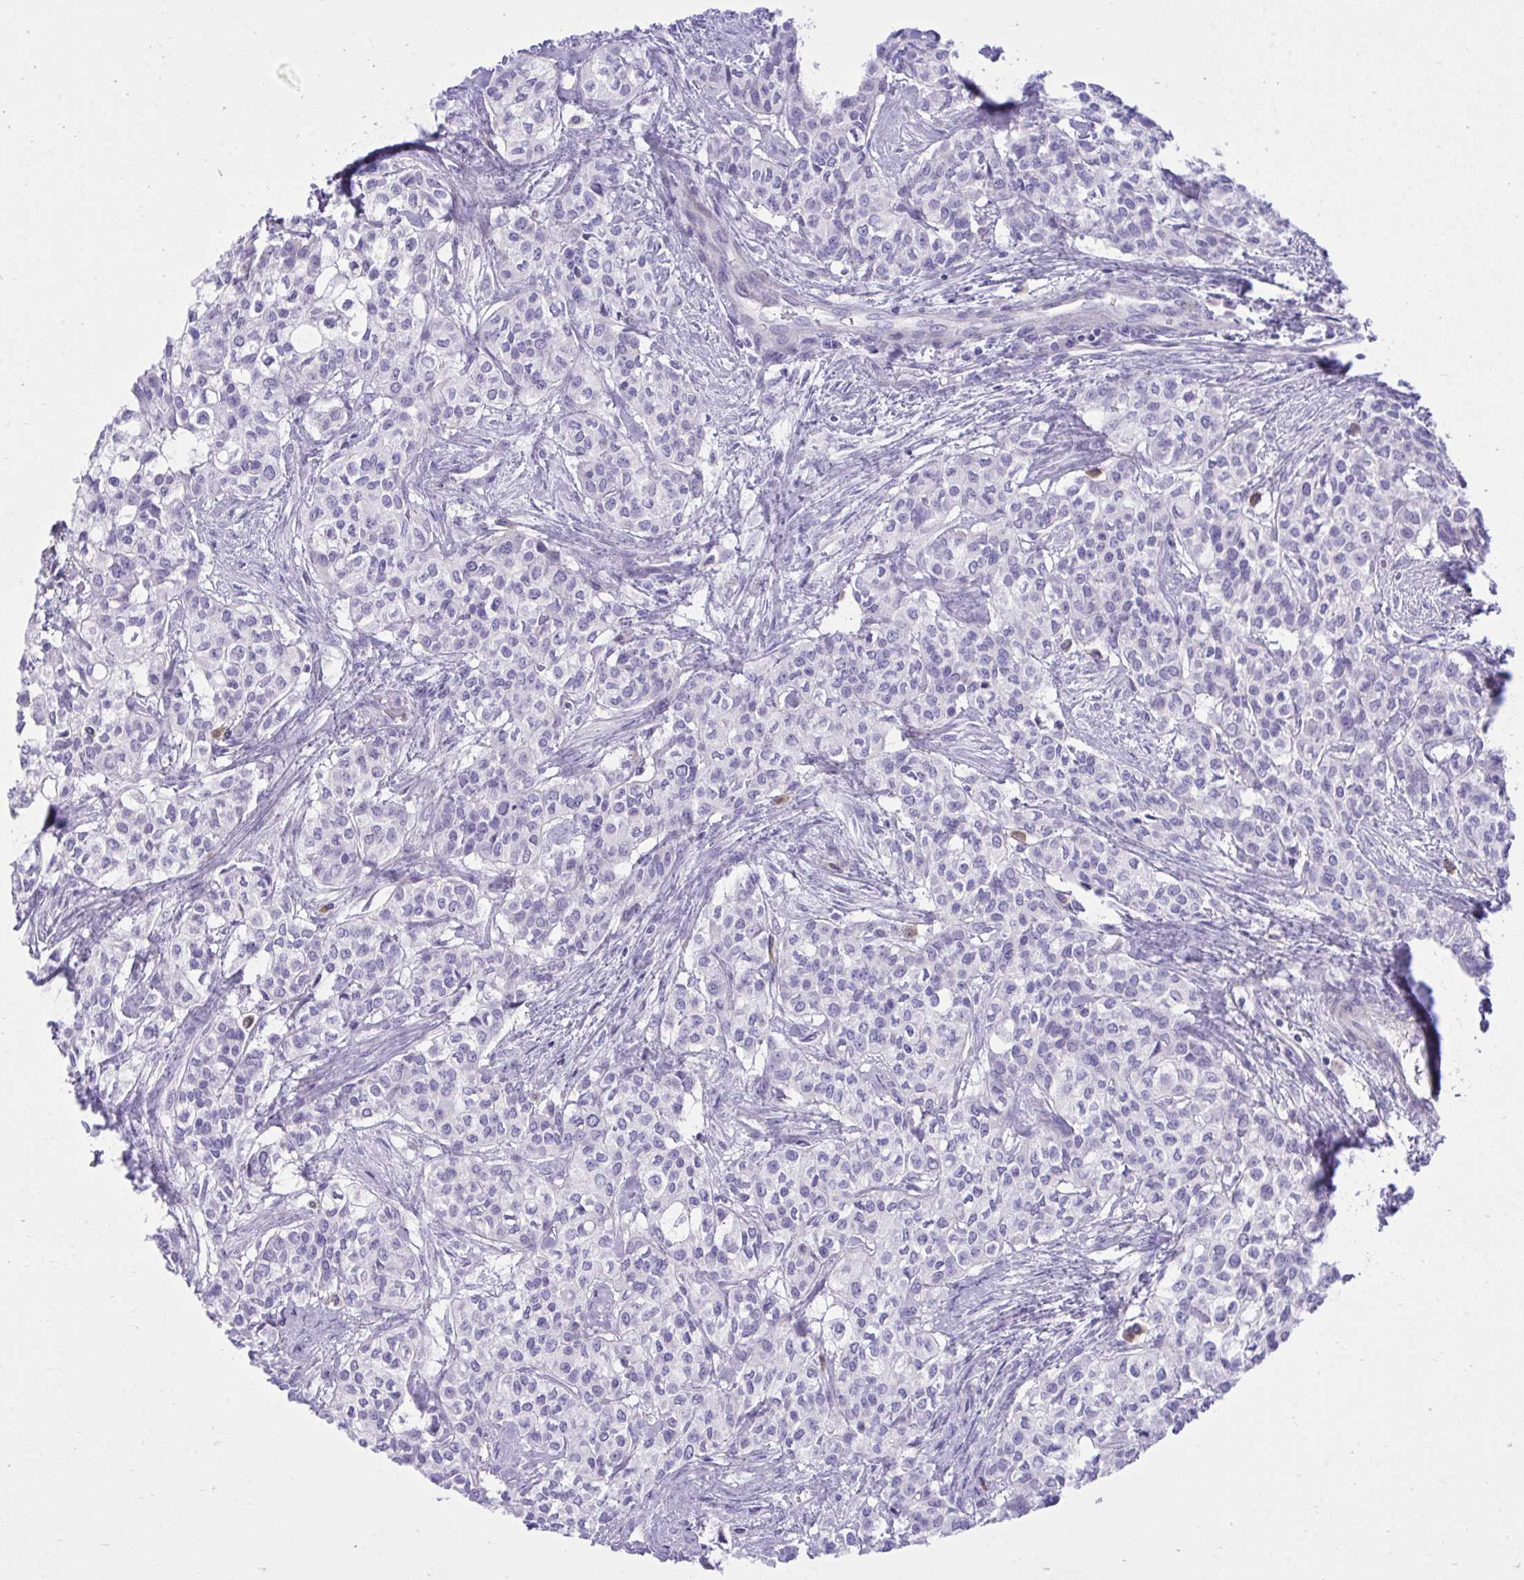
{"staining": {"intensity": "negative", "quantity": "none", "location": "none"}, "tissue": "head and neck cancer", "cell_type": "Tumor cells", "image_type": "cancer", "snomed": [{"axis": "morphology", "description": "Adenocarcinoma, NOS"}, {"axis": "topography", "description": "Head-Neck"}], "caption": "Adenocarcinoma (head and neck) stained for a protein using IHC displays no positivity tumor cells.", "gene": "MED9", "patient": {"sex": "male", "age": 81}}